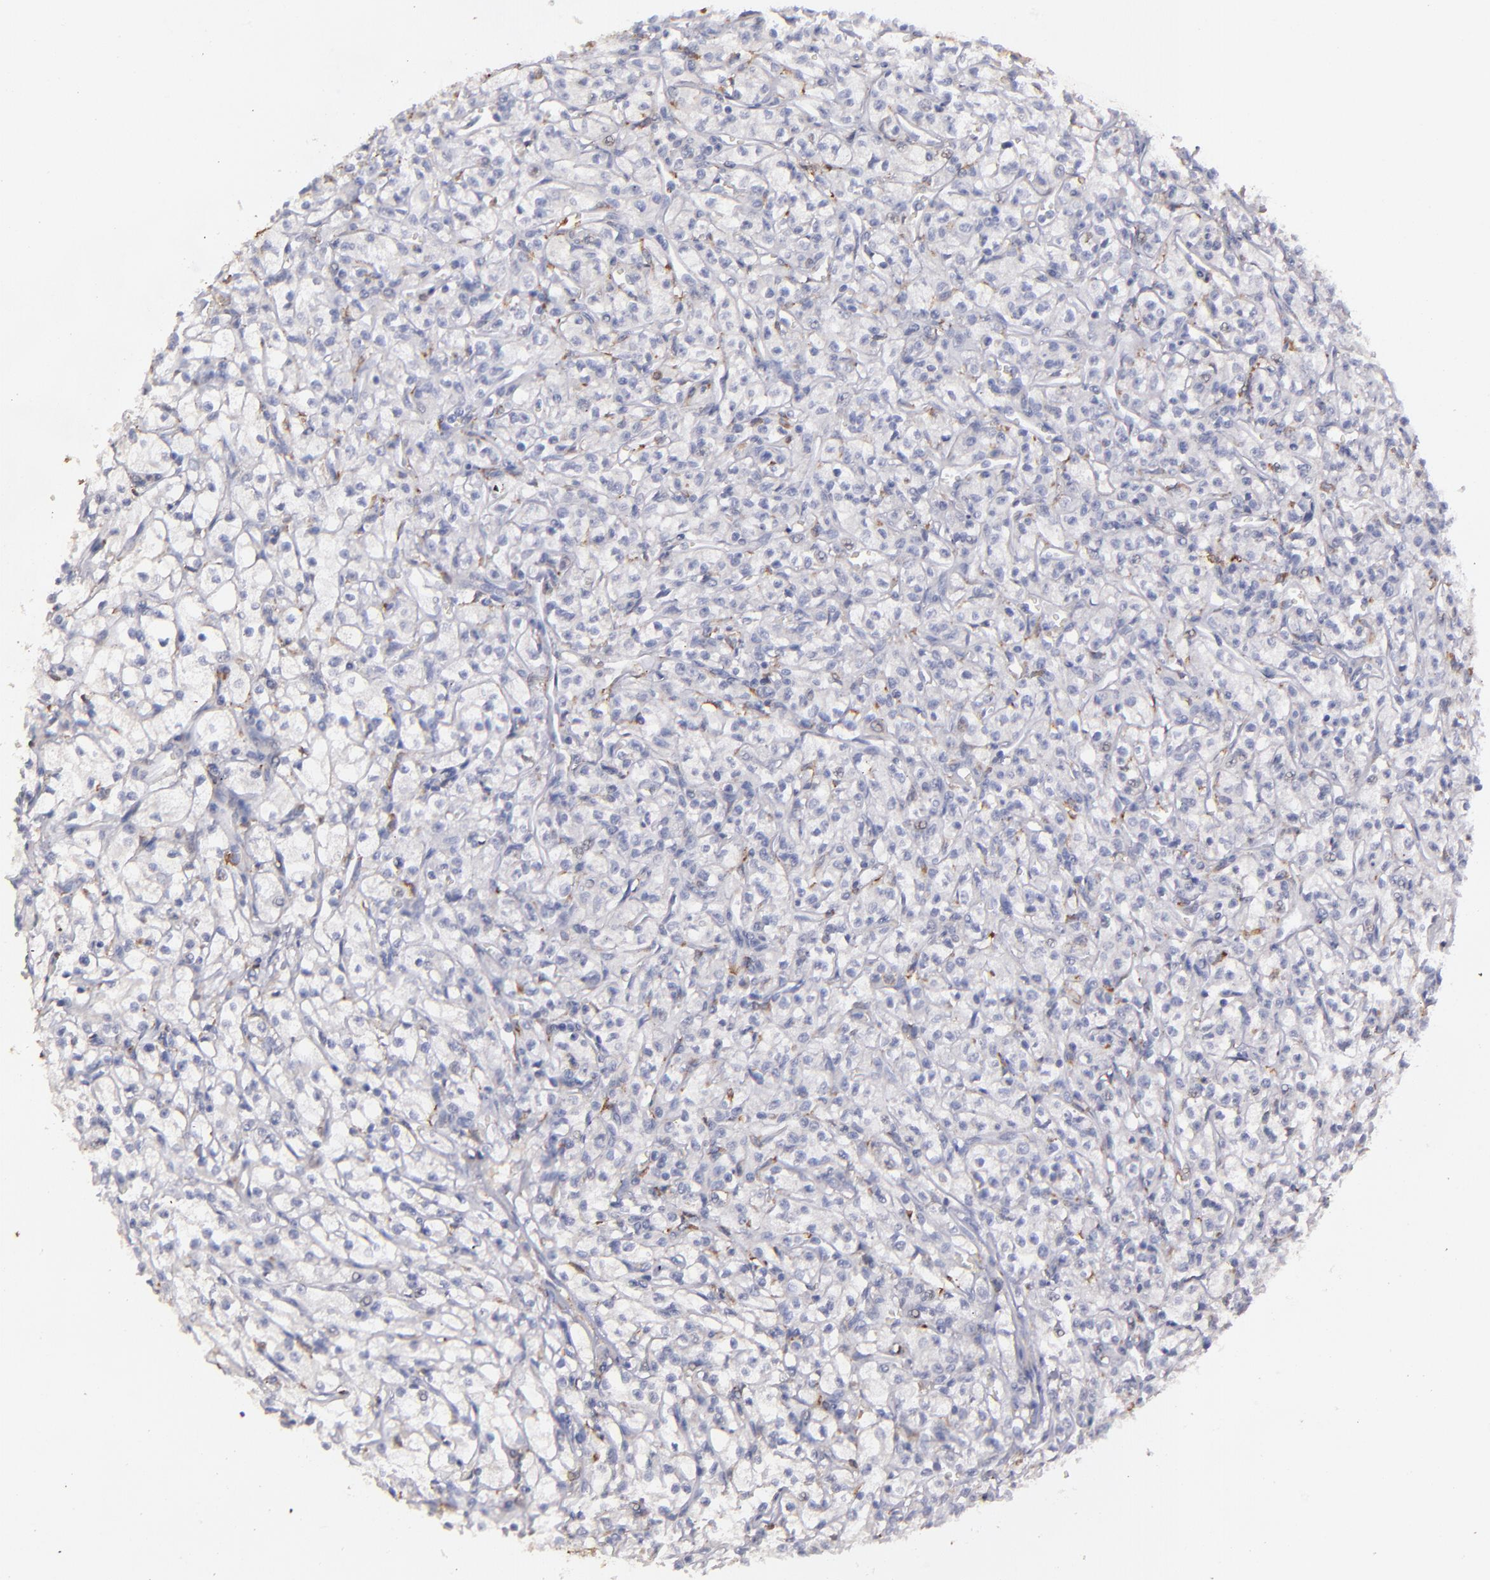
{"staining": {"intensity": "negative", "quantity": "none", "location": "none"}, "tissue": "renal cancer", "cell_type": "Tumor cells", "image_type": "cancer", "snomed": [{"axis": "morphology", "description": "Adenocarcinoma, NOS"}, {"axis": "topography", "description": "Kidney"}], "caption": "Human renal adenocarcinoma stained for a protein using IHC displays no staining in tumor cells.", "gene": "C1QA", "patient": {"sex": "male", "age": 61}}